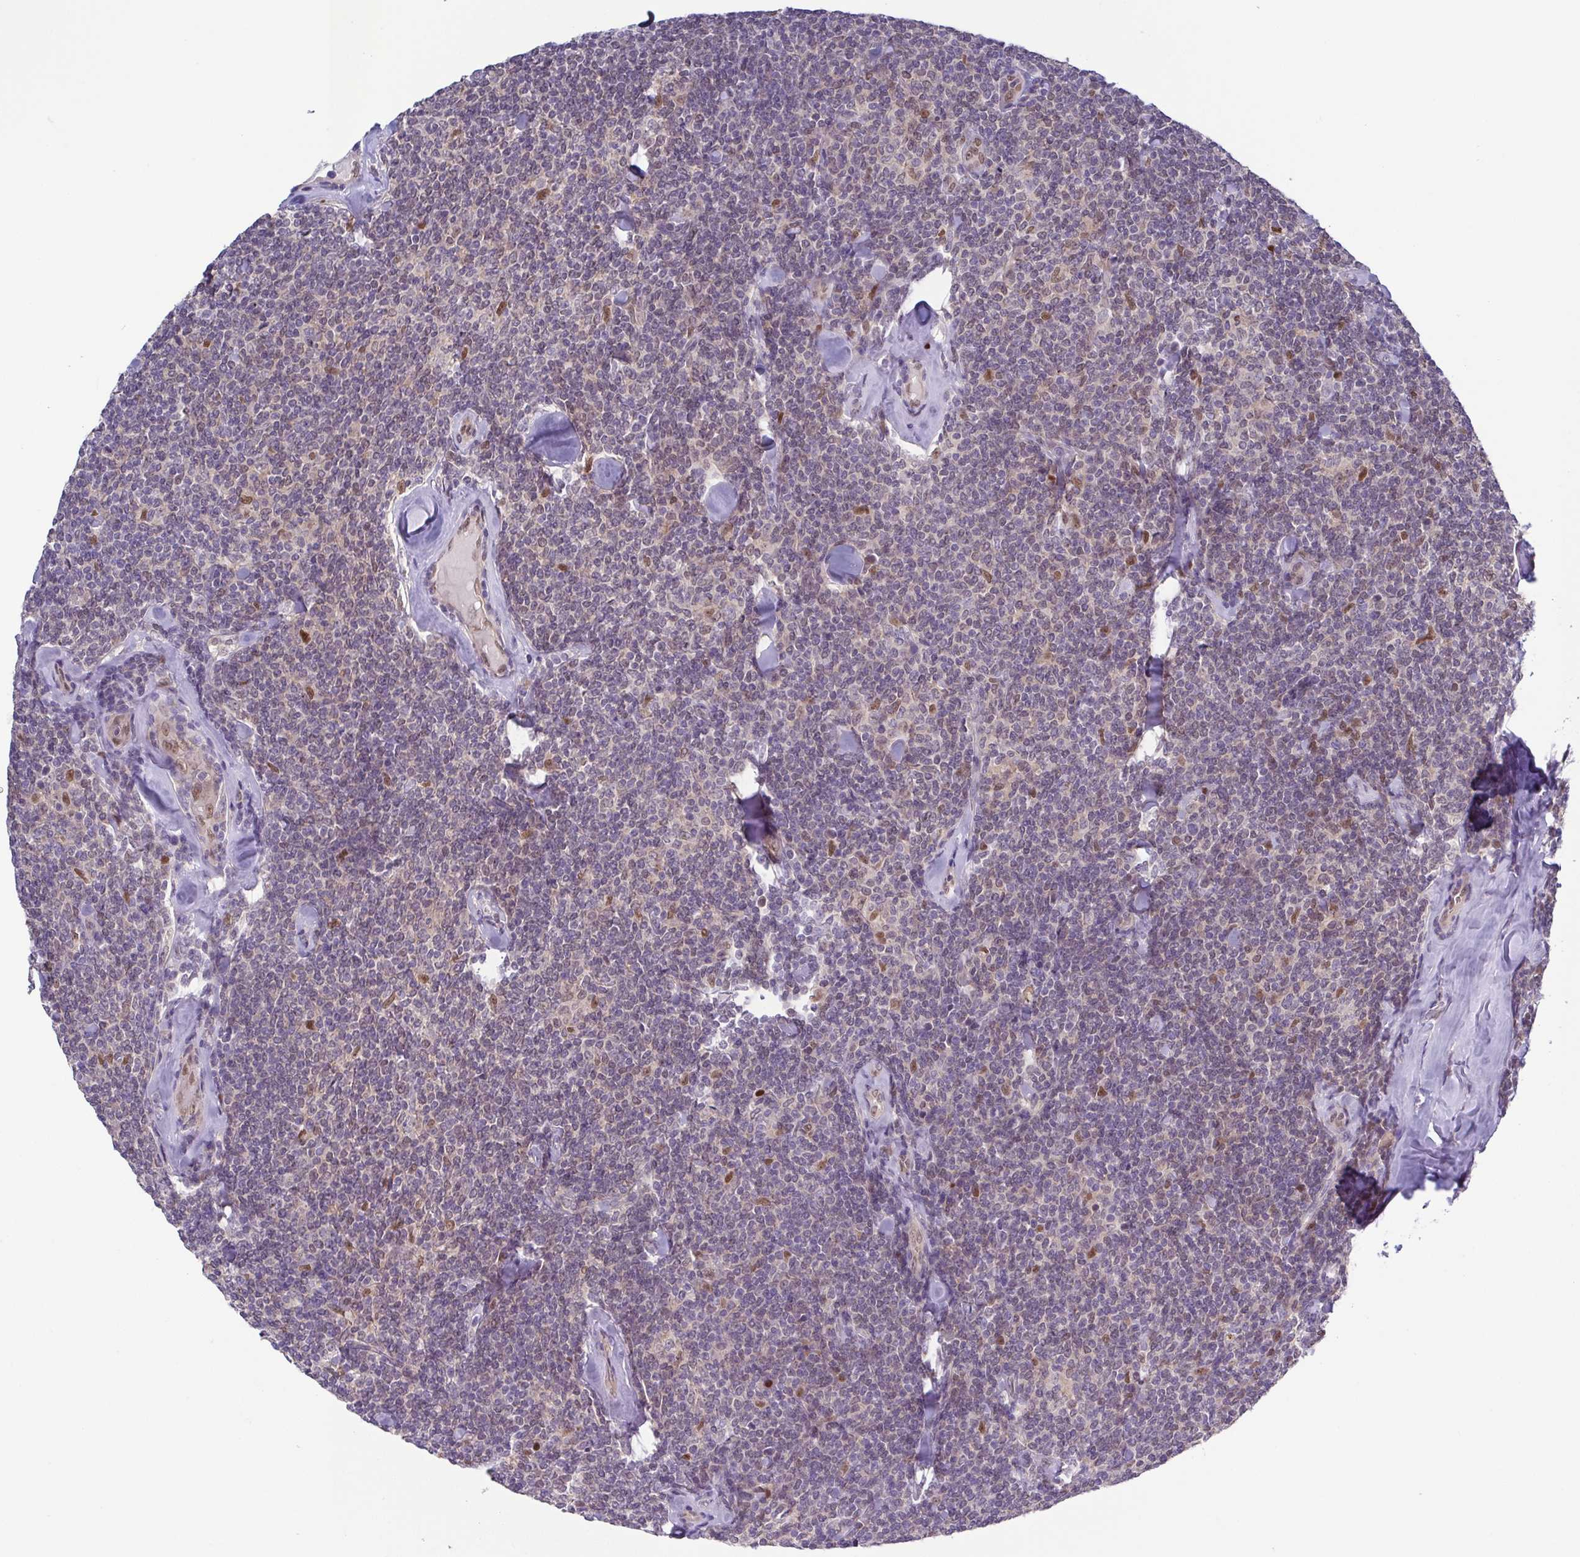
{"staining": {"intensity": "negative", "quantity": "none", "location": "none"}, "tissue": "lymphoma", "cell_type": "Tumor cells", "image_type": "cancer", "snomed": [{"axis": "morphology", "description": "Malignant lymphoma, non-Hodgkin's type, Low grade"}, {"axis": "topography", "description": "Lymph node"}], "caption": "DAB immunohistochemical staining of human lymphoma reveals no significant expression in tumor cells.", "gene": "UBE2Q1", "patient": {"sex": "female", "age": 56}}